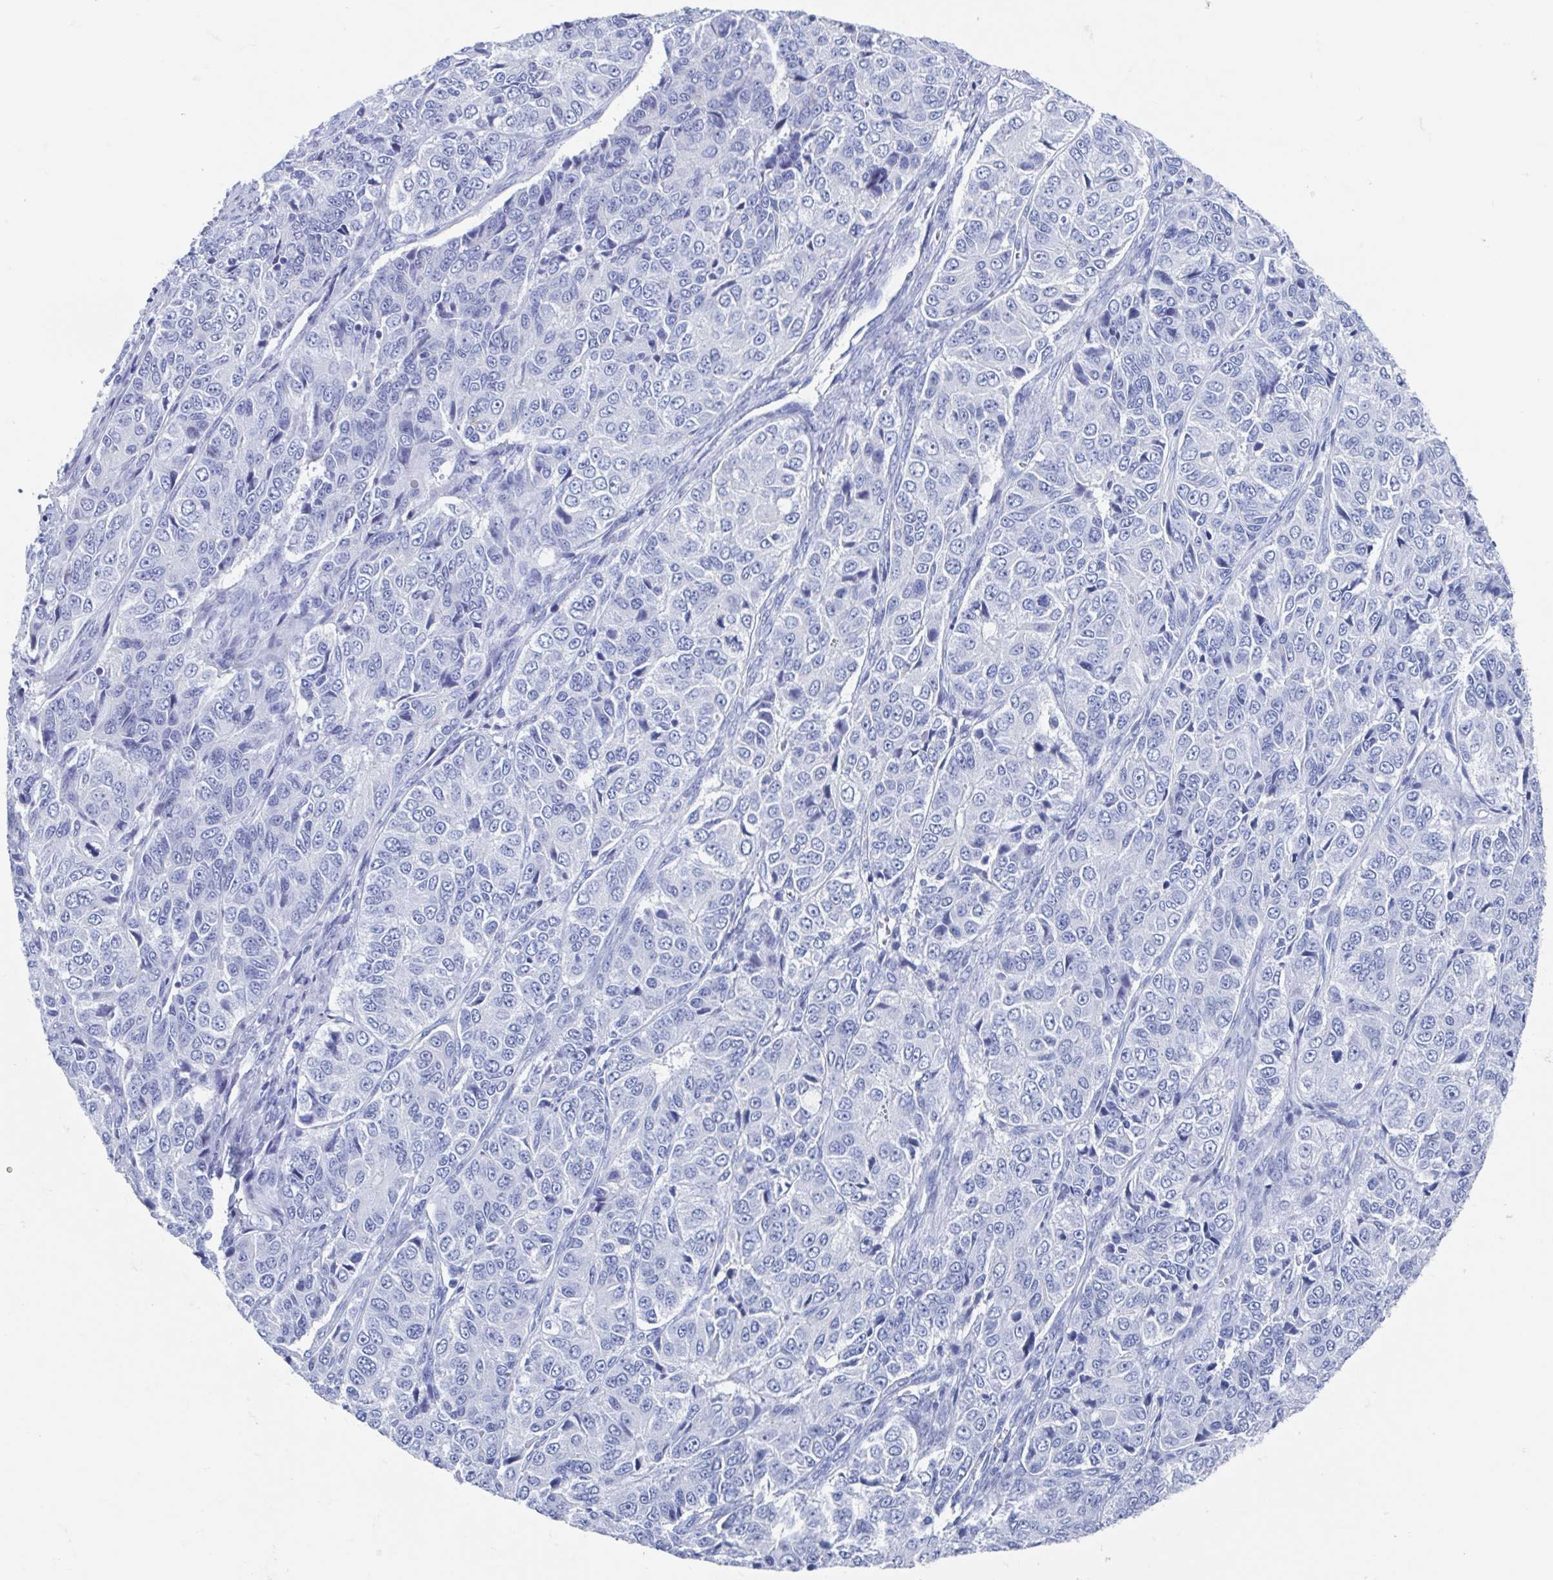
{"staining": {"intensity": "negative", "quantity": "none", "location": "none"}, "tissue": "ovarian cancer", "cell_type": "Tumor cells", "image_type": "cancer", "snomed": [{"axis": "morphology", "description": "Carcinoma, endometroid"}, {"axis": "topography", "description": "Ovary"}], "caption": "IHC of human endometroid carcinoma (ovarian) reveals no positivity in tumor cells.", "gene": "C10orf53", "patient": {"sex": "female", "age": 51}}